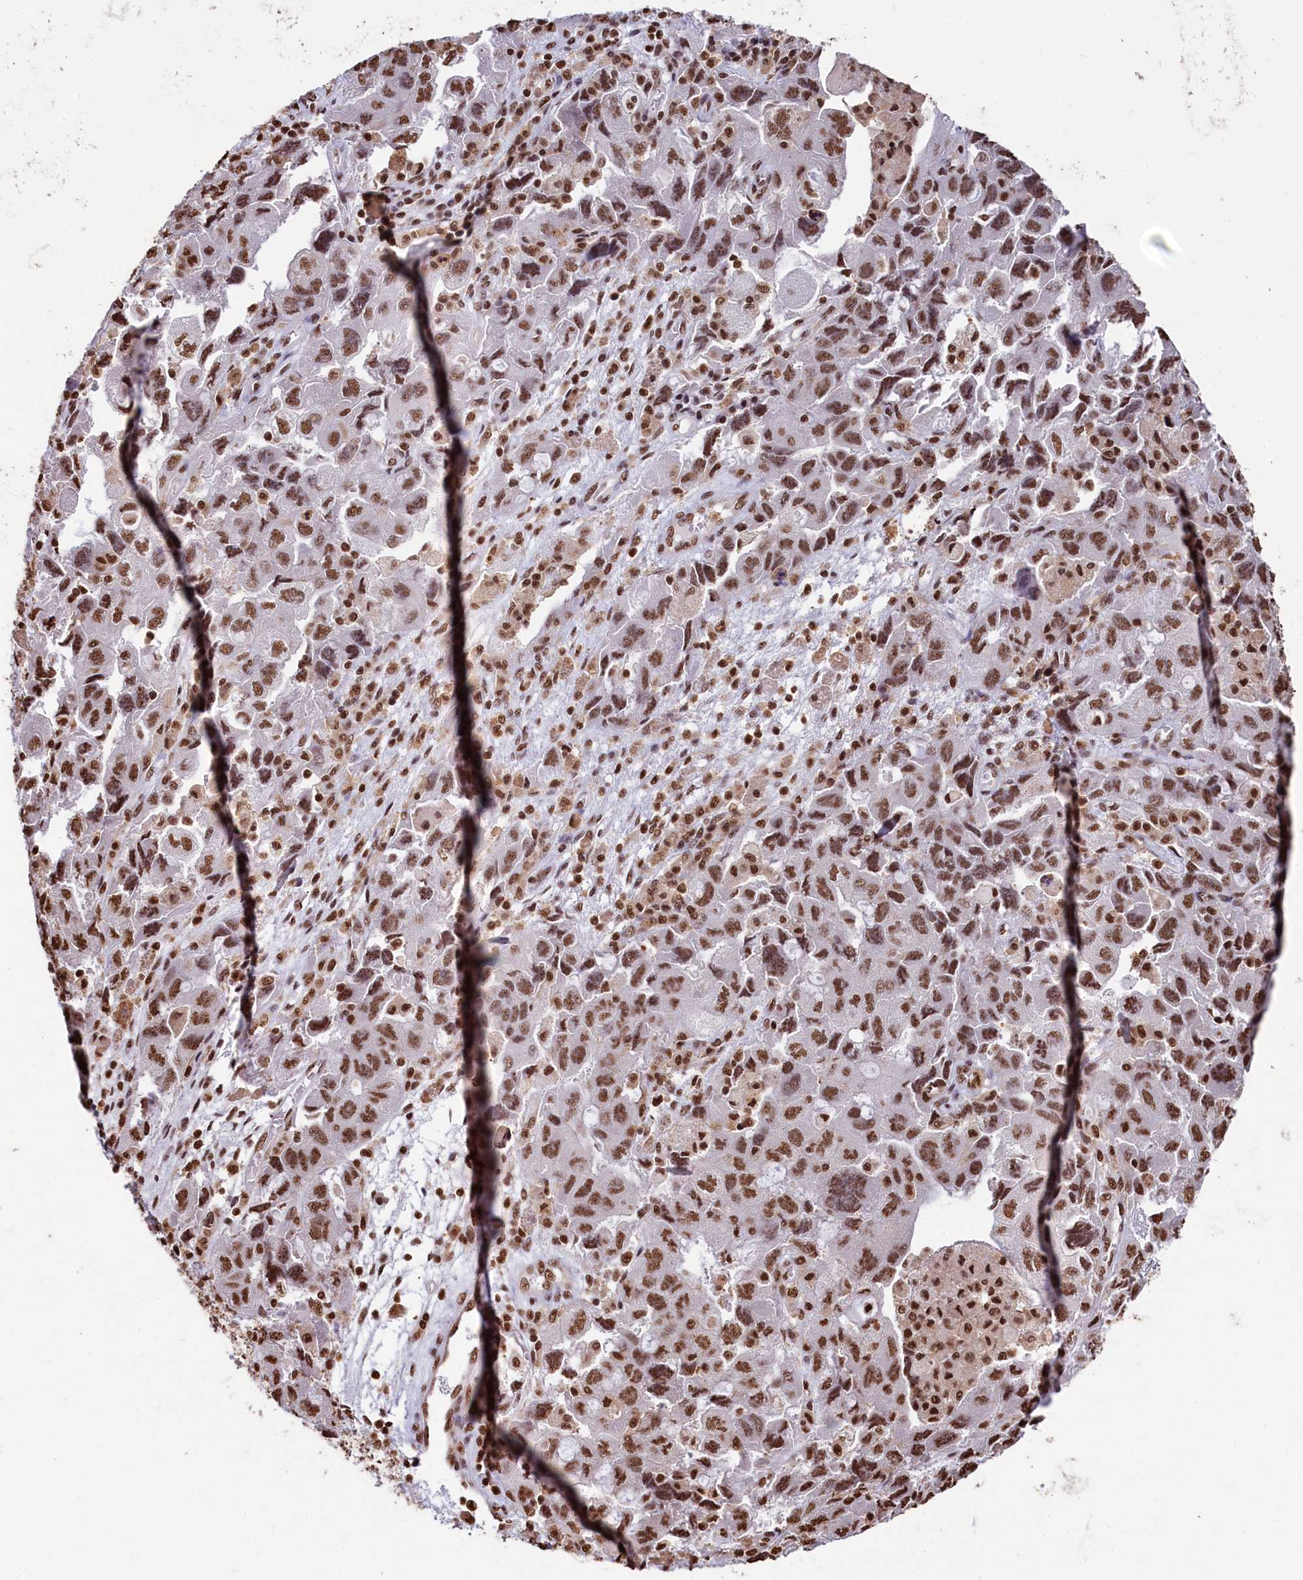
{"staining": {"intensity": "moderate", "quantity": ">75%", "location": "nuclear"}, "tissue": "ovarian cancer", "cell_type": "Tumor cells", "image_type": "cancer", "snomed": [{"axis": "morphology", "description": "Carcinoma, NOS"}, {"axis": "morphology", "description": "Cystadenocarcinoma, serous, NOS"}, {"axis": "topography", "description": "Ovary"}], "caption": "Protein staining reveals moderate nuclear expression in approximately >75% of tumor cells in carcinoma (ovarian).", "gene": "SNRPD2", "patient": {"sex": "female", "age": 69}}